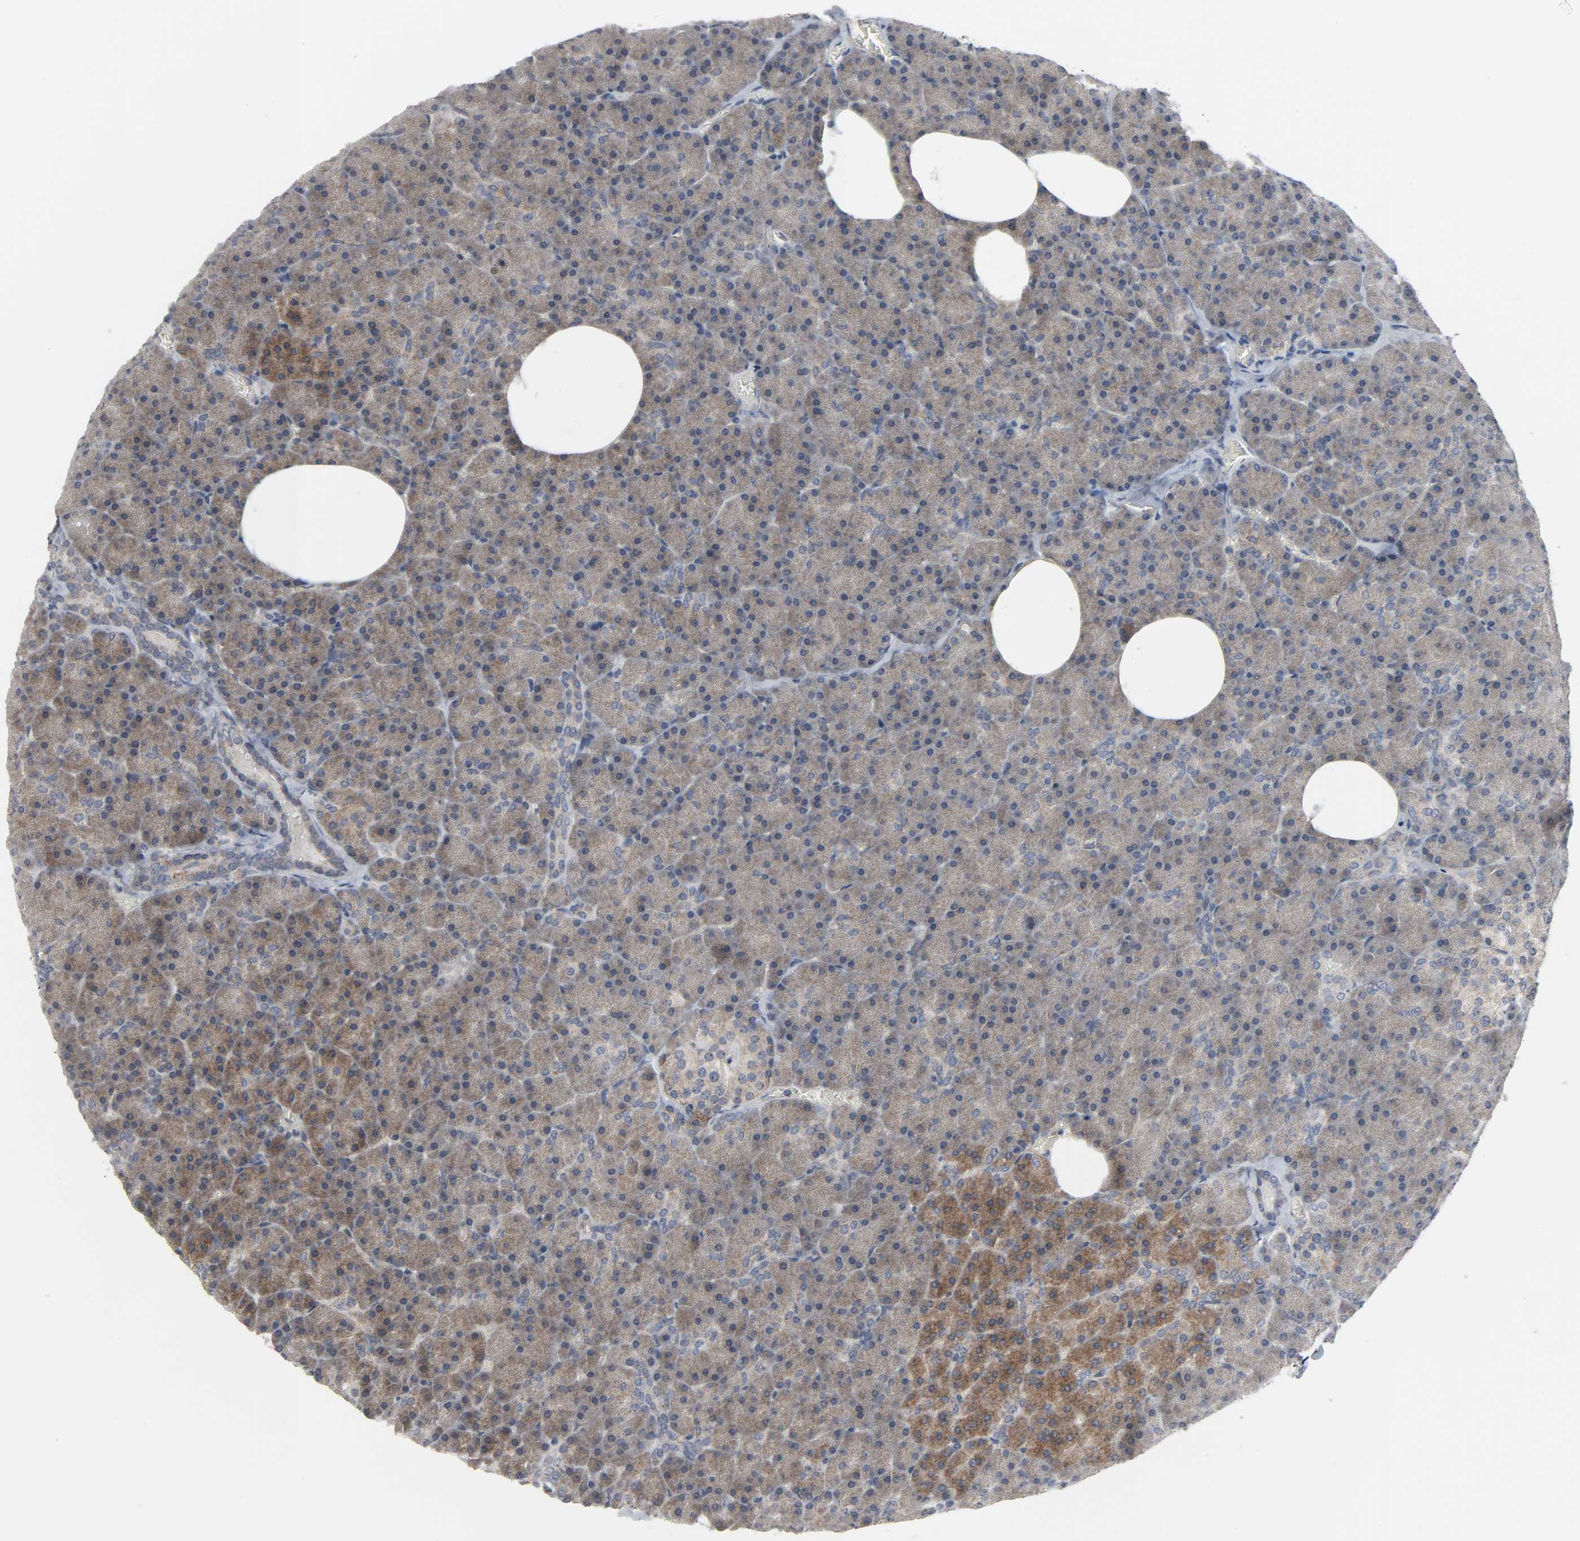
{"staining": {"intensity": "moderate", "quantity": ">75%", "location": "cytoplasmic/membranous"}, "tissue": "pancreas", "cell_type": "Exocrine glandular cells", "image_type": "normal", "snomed": [{"axis": "morphology", "description": "Normal tissue, NOS"}, {"axis": "topography", "description": "Pancreas"}], "caption": "High-magnification brightfield microscopy of normal pancreas stained with DAB (brown) and counterstained with hematoxylin (blue). exocrine glandular cells exhibit moderate cytoplasmic/membranous positivity is identified in about>75% of cells.", "gene": "CLIP1", "patient": {"sex": "female", "age": 35}}